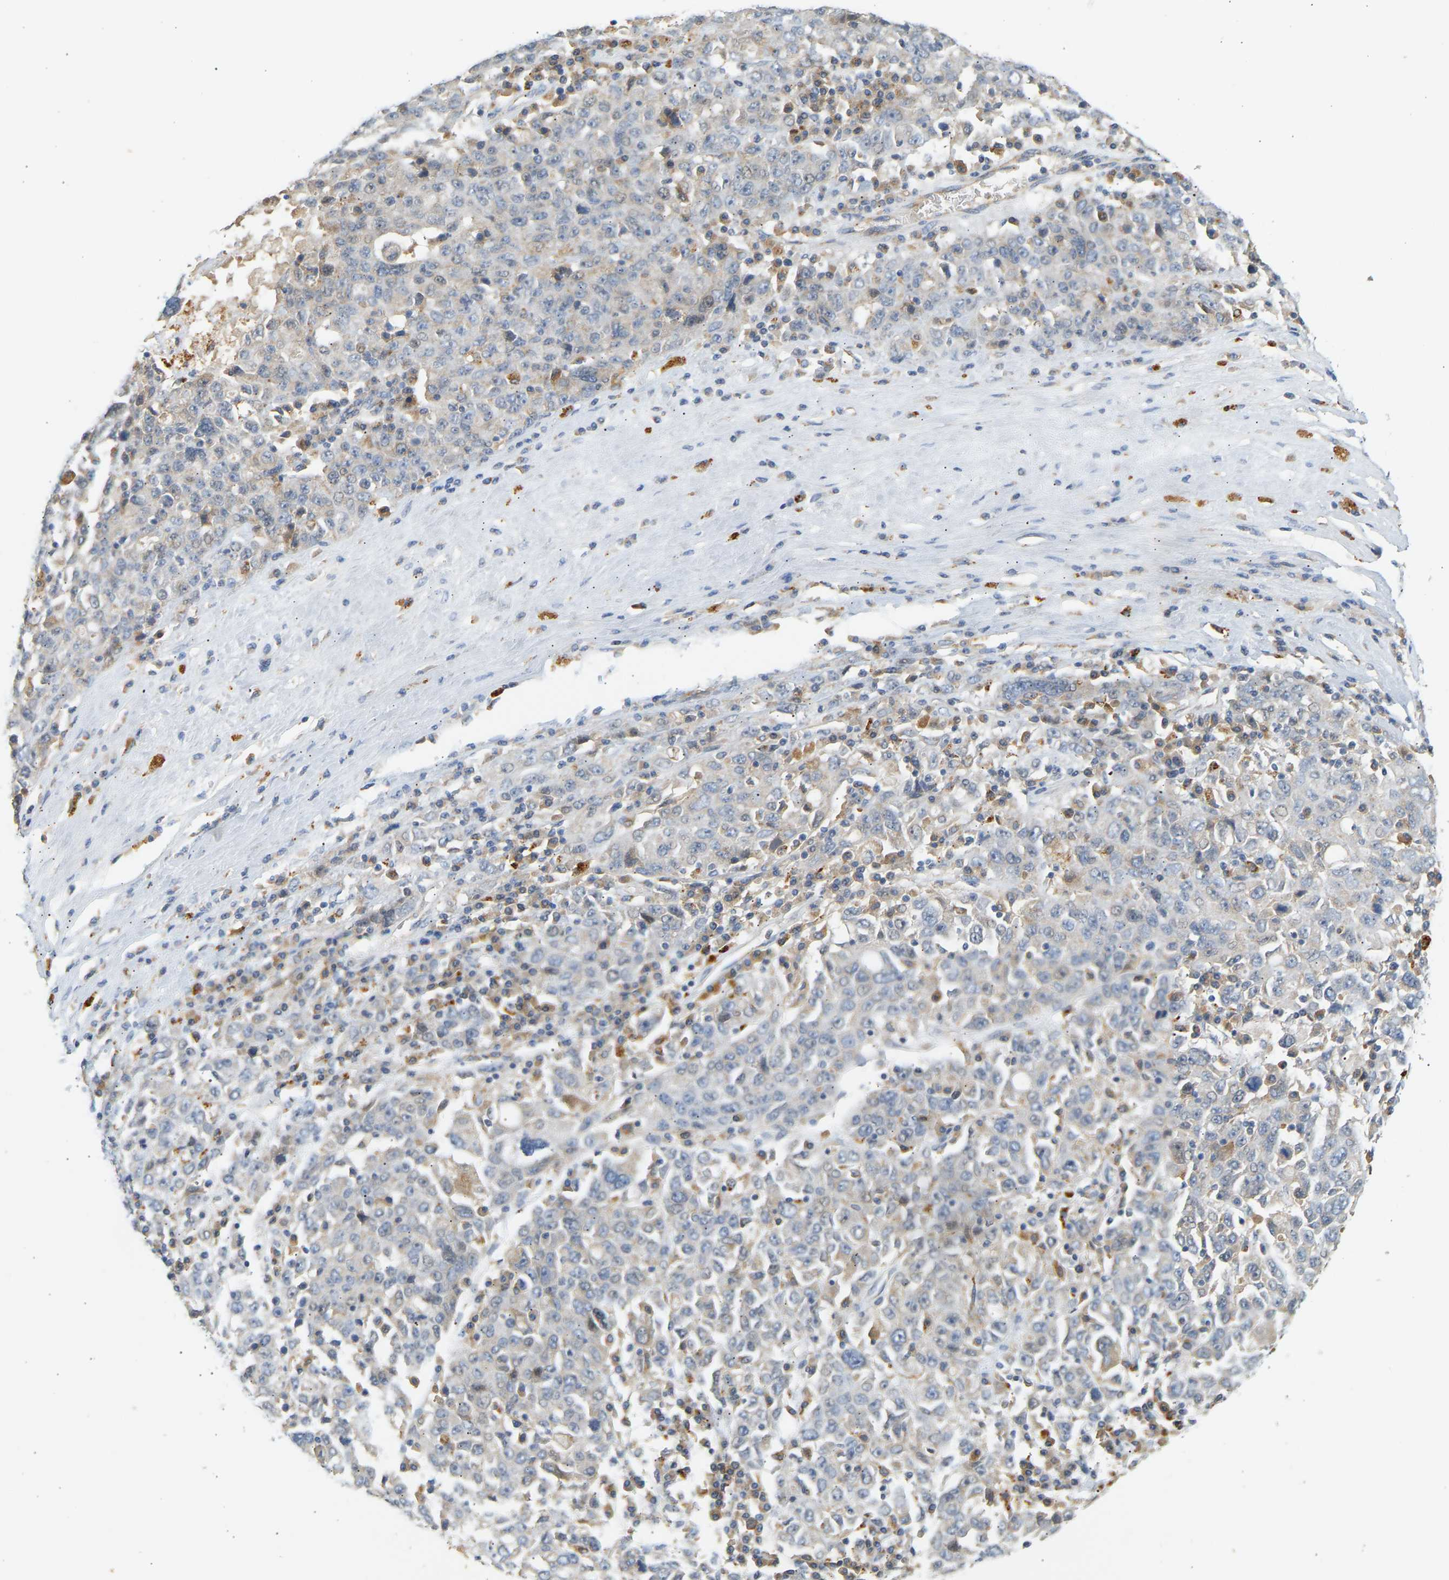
{"staining": {"intensity": "negative", "quantity": "none", "location": "none"}, "tissue": "ovarian cancer", "cell_type": "Tumor cells", "image_type": "cancer", "snomed": [{"axis": "morphology", "description": "Carcinoma, endometroid"}, {"axis": "topography", "description": "Ovary"}], "caption": "IHC histopathology image of ovarian cancer stained for a protein (brown), which demonstrates no positivity in tumor cells.", "gene": "ENTHD1", "patient": {"sex": "female", "age": 62}}